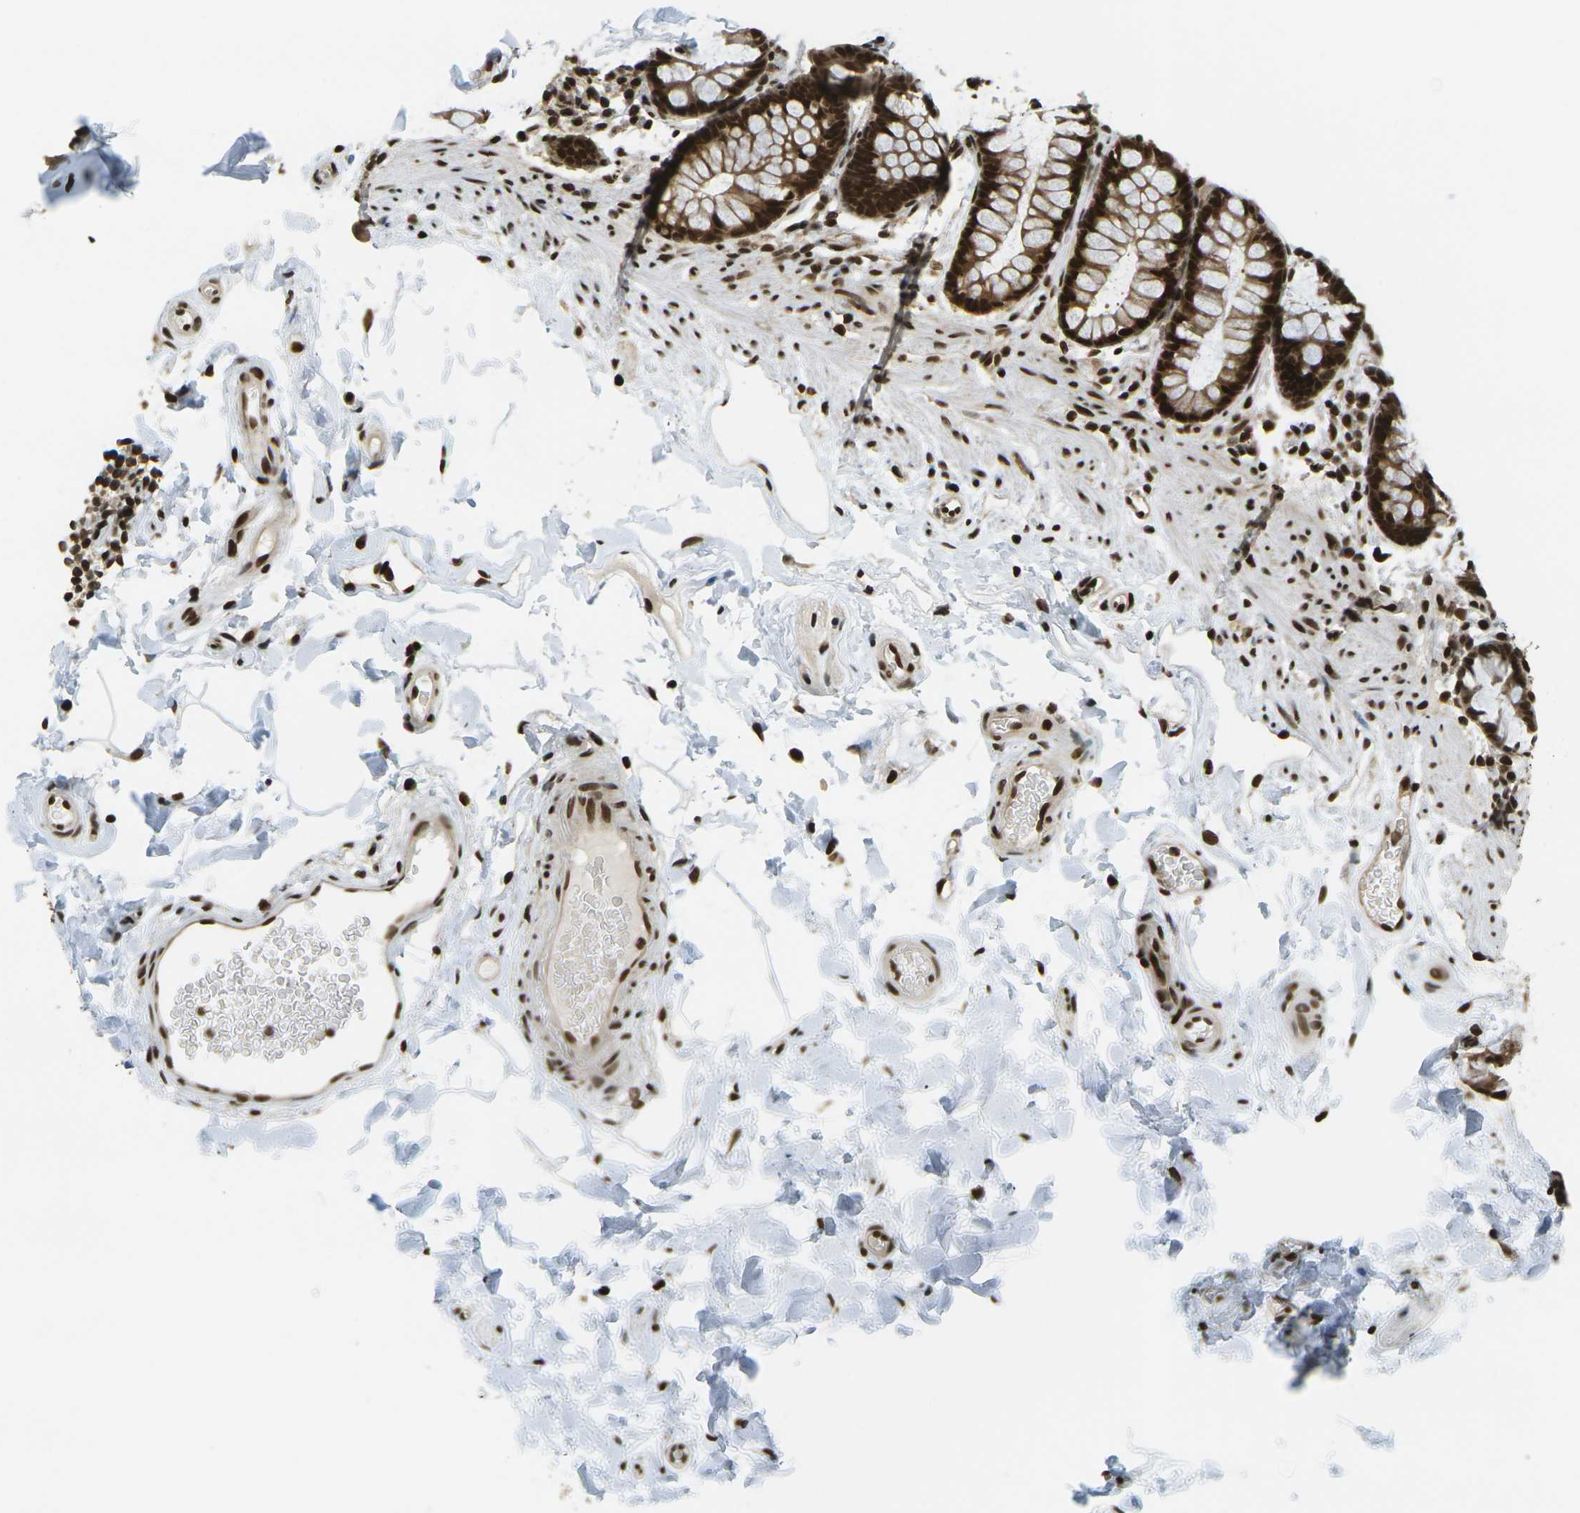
{"staining": {"intensity": "strong", "quantity": ">75%", "location": "nuclear"}, "tissue": "colon", "cell_type": "Endothelial cells", "image_type": "normal", "snomed": [{"axis": "morphology", "description": "Normal tissue, NOS"}, {"axis": "topography", "description": "Colon"}], "caption": "Immunohistochemistry image of unremarkable colon: human colon stained using immunohistochemistry shows high levels of strong protein expression localized specifically in the nuclear of endothelial cells, appearing as a nuclear brown color.", "gene": "RUVBL2", "patient": {"sex": "female", "age": 80}}